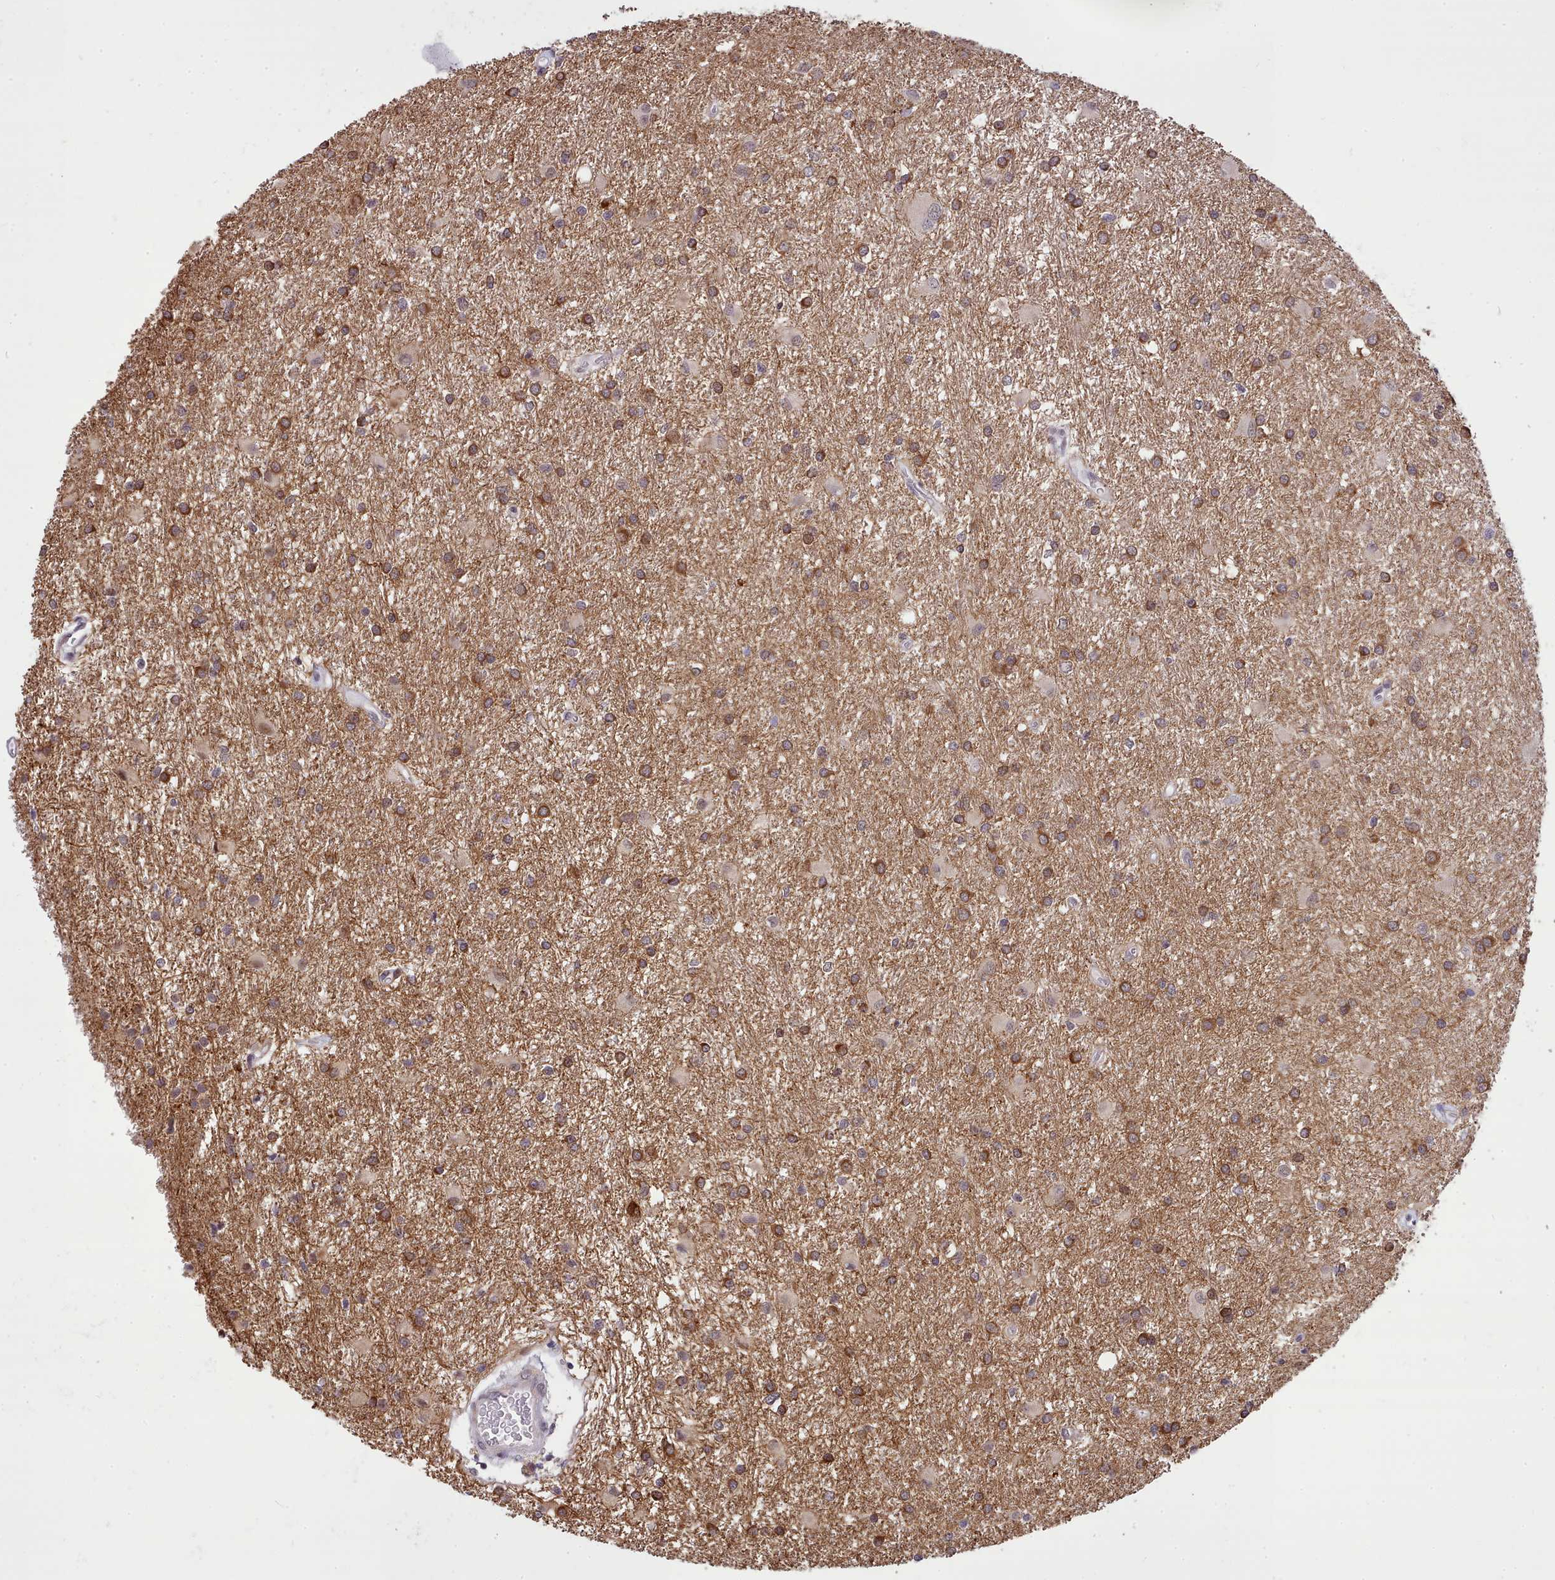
{"staining": {"intensity": "moderate", "quantity": ">75%", "location": "cytoplasmic/membranous"}, "tissue": "glioma", "cell_type": "Tumor cells", "image_type": "cancer", "snomed": [{"axis": "morphology", "description": "Glioma, malignant, High grade"}, {"axis": "topography", "description": "Brain"}], "caption": "Immunohistochemistry photomicrograph of neoplastic tissue: malignant high-grade glioma stained using immunohistochemistry demonstrates medium levels of moderate protein expression localized specifically in the cytoplasmic/membranous of tumor cells, appearing as a cytoplasmic/membranous brown color.", "gene": "HOXB7", "patient": {"sex": "female", "age": 50}}